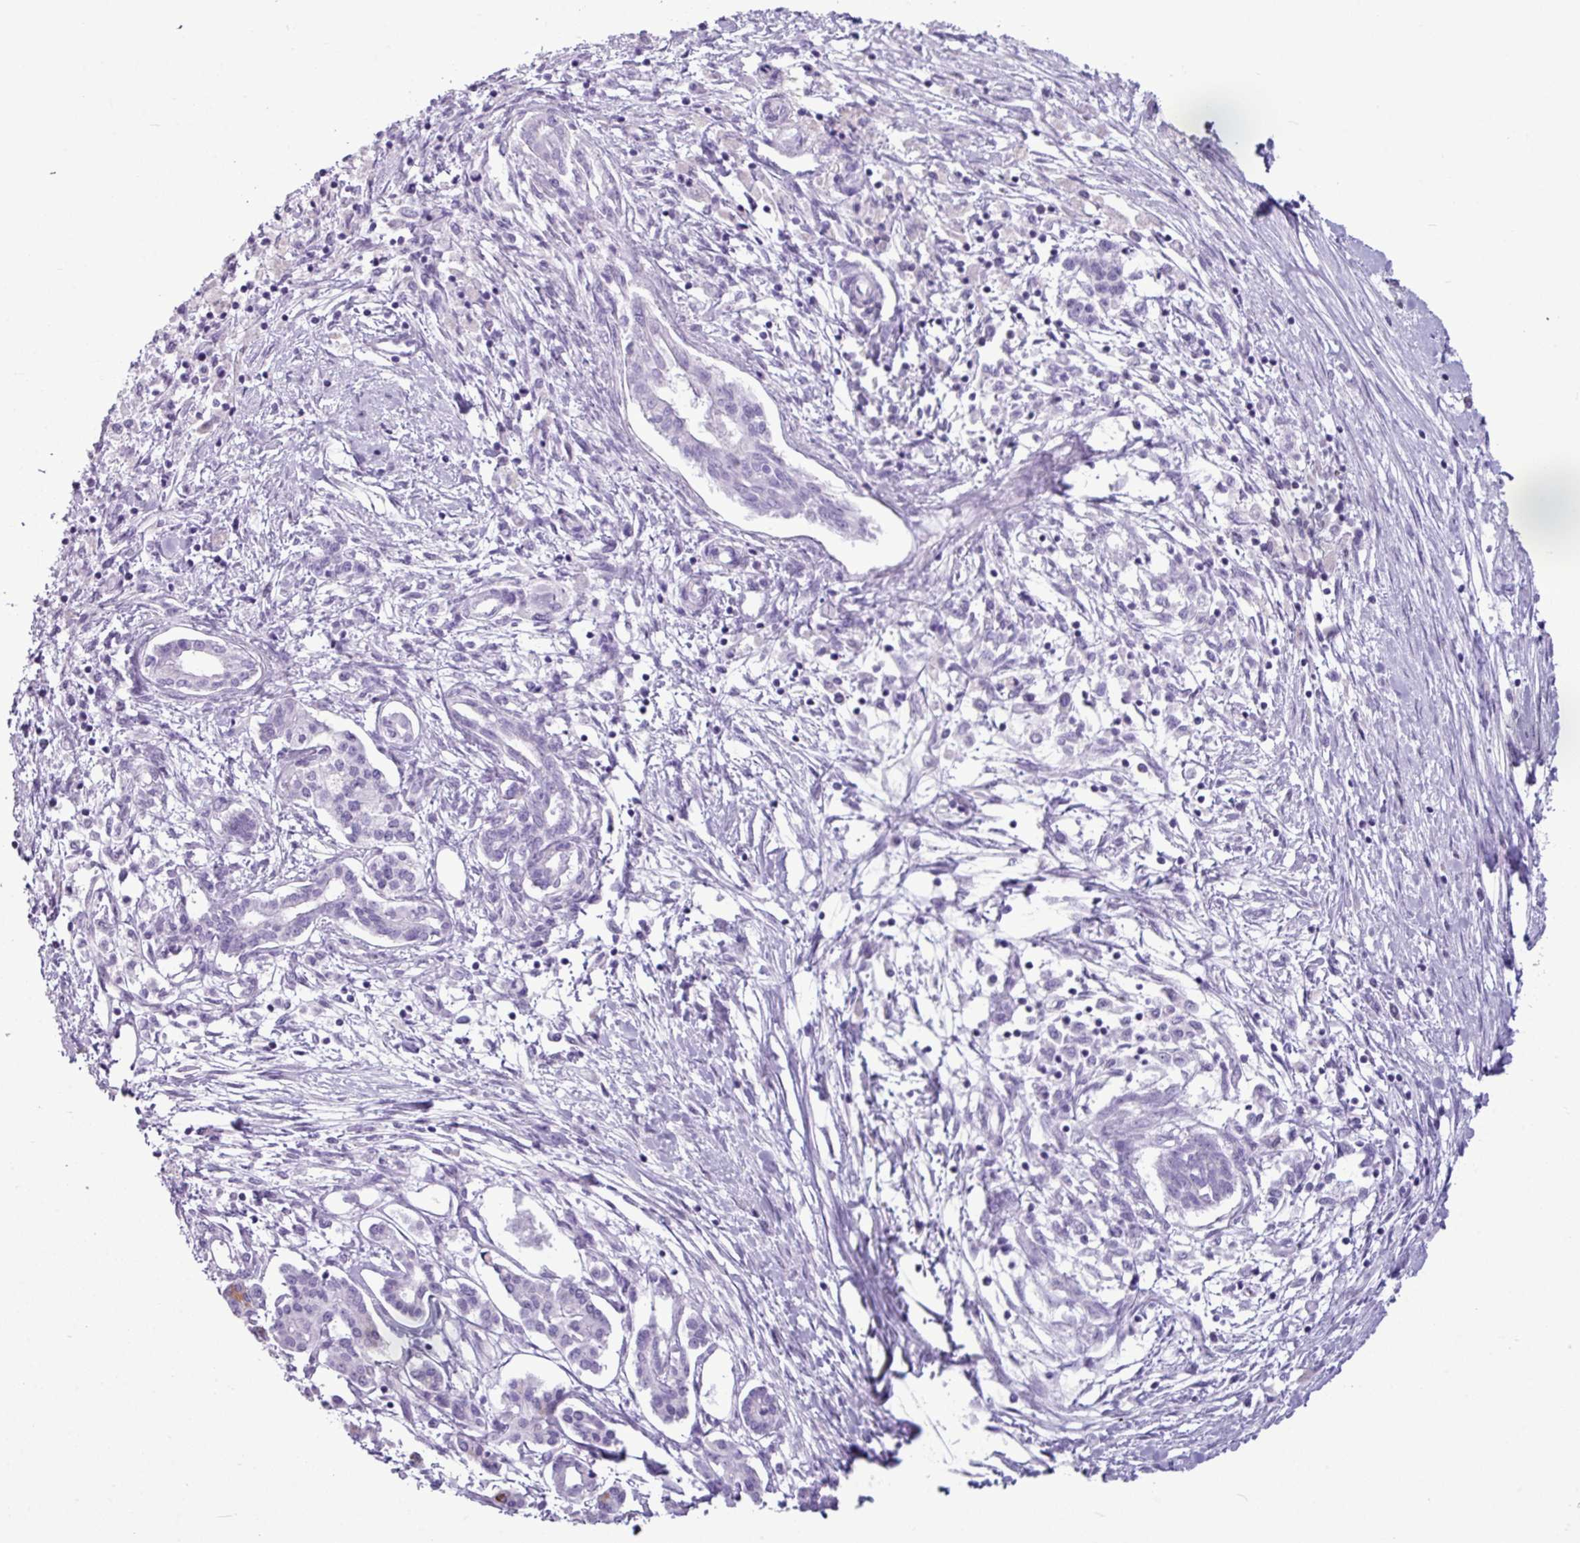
{"staining": {"intensity": "negative", "quantity": "none", "location": "none"}, "tissue": "pancreatic cancer", "cell_type": "Tumor cells", "image_type": "cancer", "snomed": [{"axis": "morphology", "description": "Adenocarcinoma, NOS"}, {"axis": "topography", "description": "Pancreas"}], "caption": "Immunohistochemistry histopathology image of neoplastic tissue: adenocarcinoma (pancreatic) stained with DAB (3,3'-diaminobenzidine) reveals no significant protein expression in tumor cells.", "gene": "AMY1B", "patient": {"sex": "female", "age": 50}}